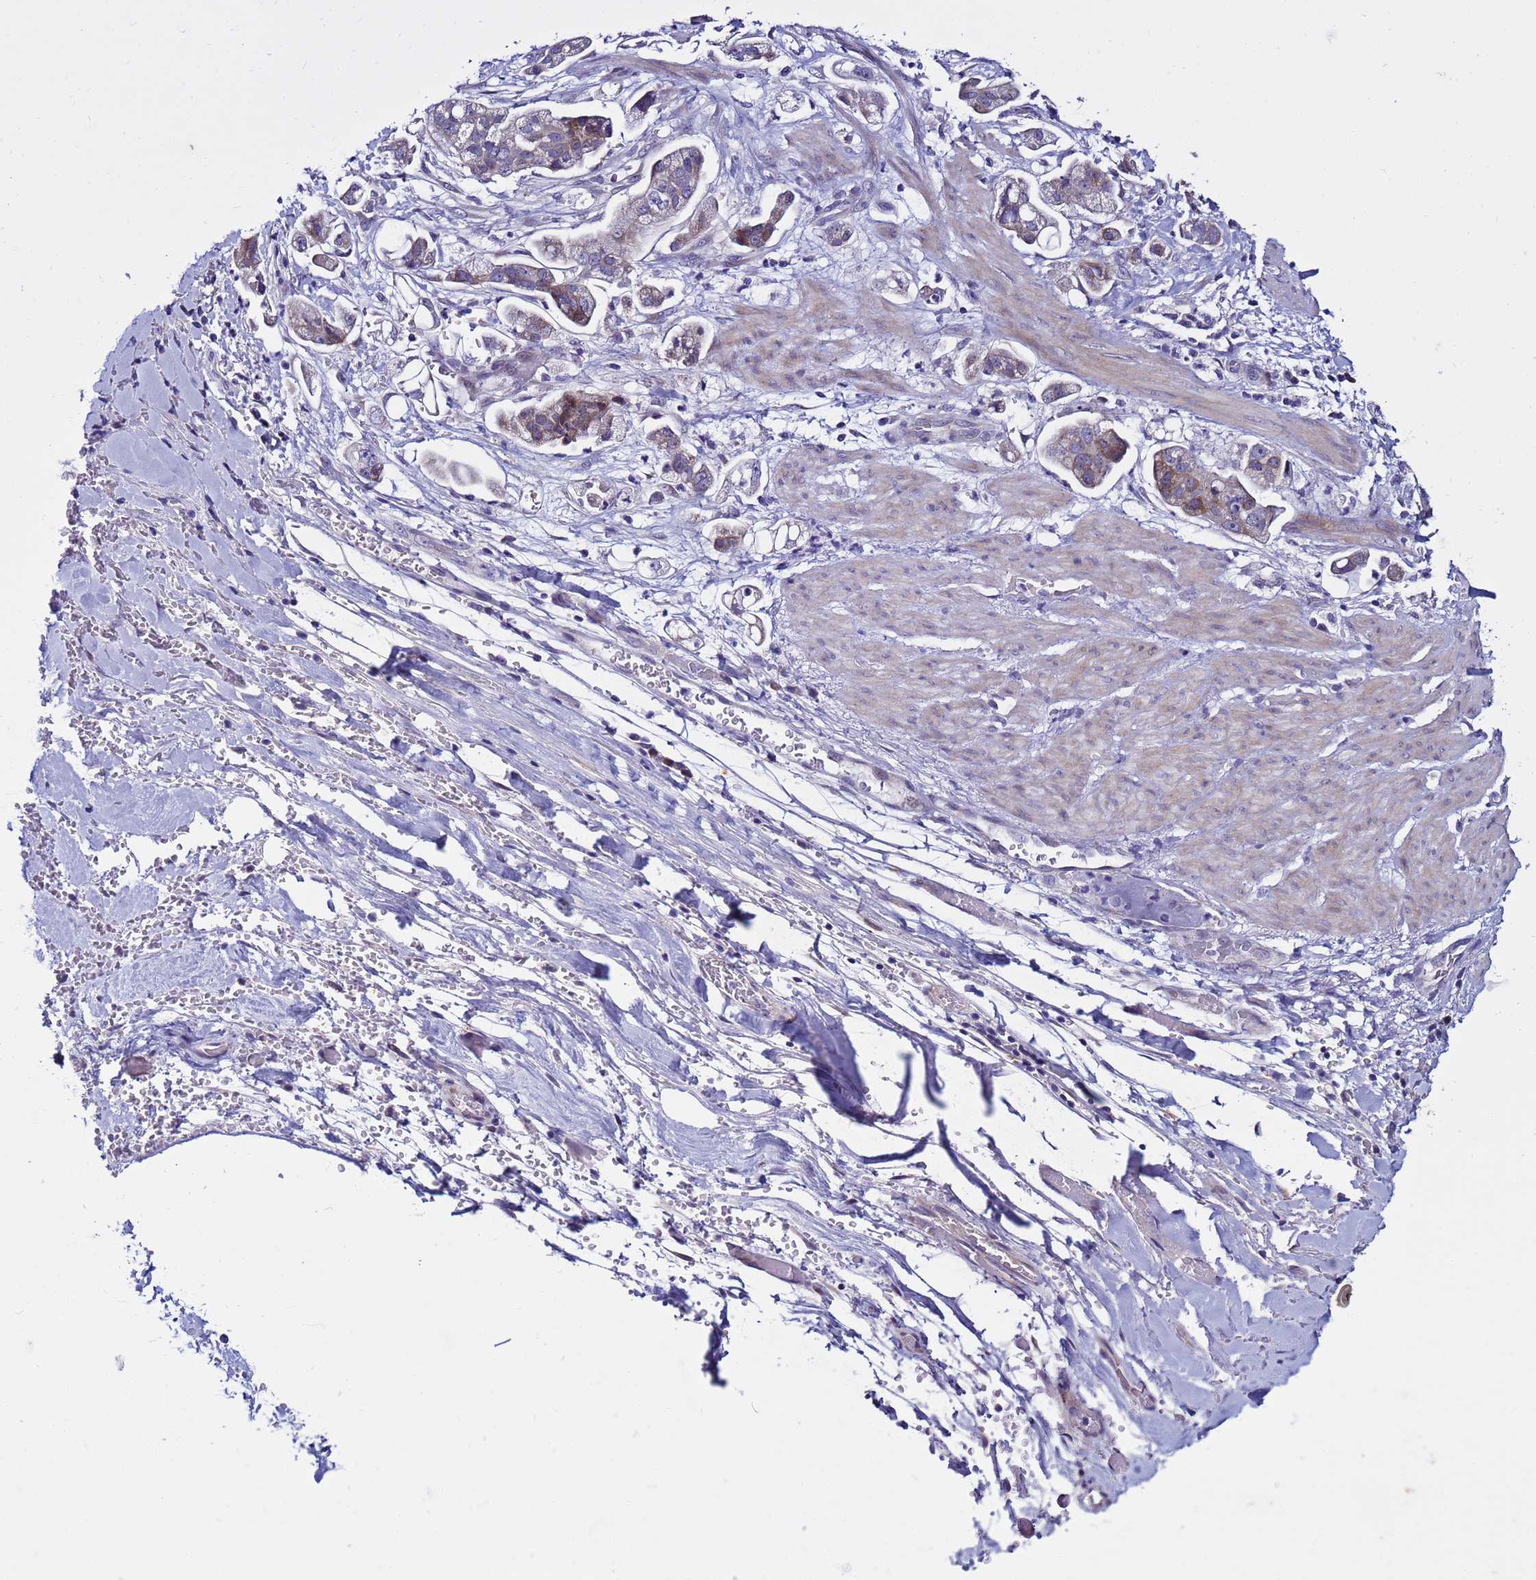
{"staining": {"intensity": "moderate", "quantity": "<25%", "location": "cytoplasmic/membranous"}, "tissue": "stomach cancer", "cell_type": "Tumor cells", "image_type": "cancer", "snomed": [{"axis": "morphology", "description": "Adenocarcinoma, NOS"}, {"axis": "topography", "description": "Stomach"}], "caption": "Protein analysis of stomach cancer (adenocarcinoma) tissue demonstrates moderate cytoplasmic/membranous positivity in about <25% of tumor cells. Nuclei are stained in blue.", "gene": "IGSF11", "patient": {"sex": "male", "age": 62}}